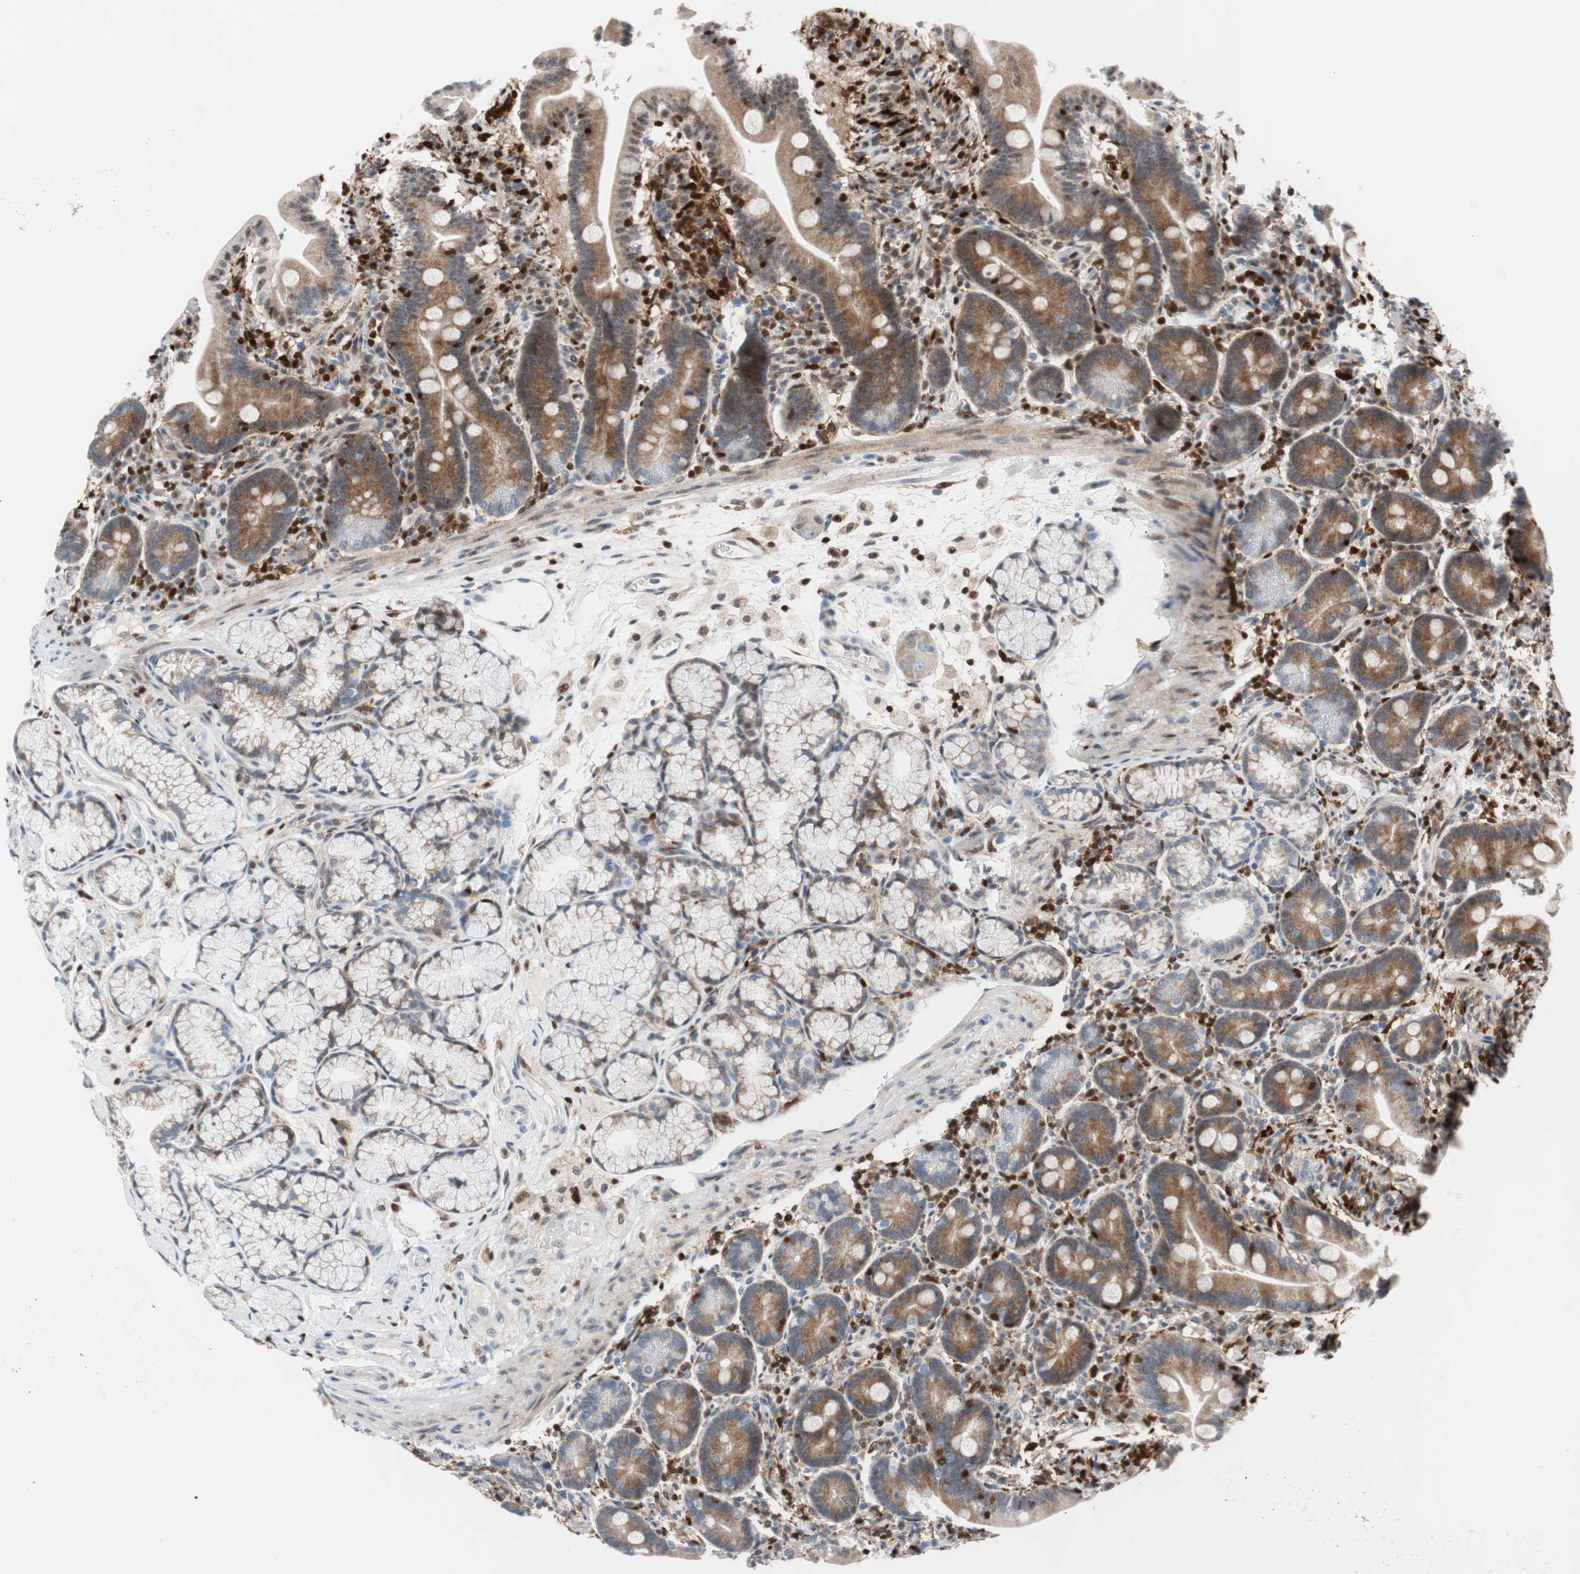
{"staining": {"intensity": "moderate", "quantity": ">75%", "location": "cytoplasmic/membranous"}, "tissue": "duodenum", "cell_type": "Glandular cells", "image_type": "normal", "snomed": [{"axis": "morphology", "description": "Normal tissue, NOS"}, {"axis": "topography", "description": "Duodenum"}], "caption": "The immunohistochemical stain shows moderate cytoplasmic/membranous expression in glandular cells of unremarkable duodenum. (Brightfield microscopy of DAB IHC at high magnification).", "gene": "RGS10", "patient": {"sex": "male", "age": 54}}